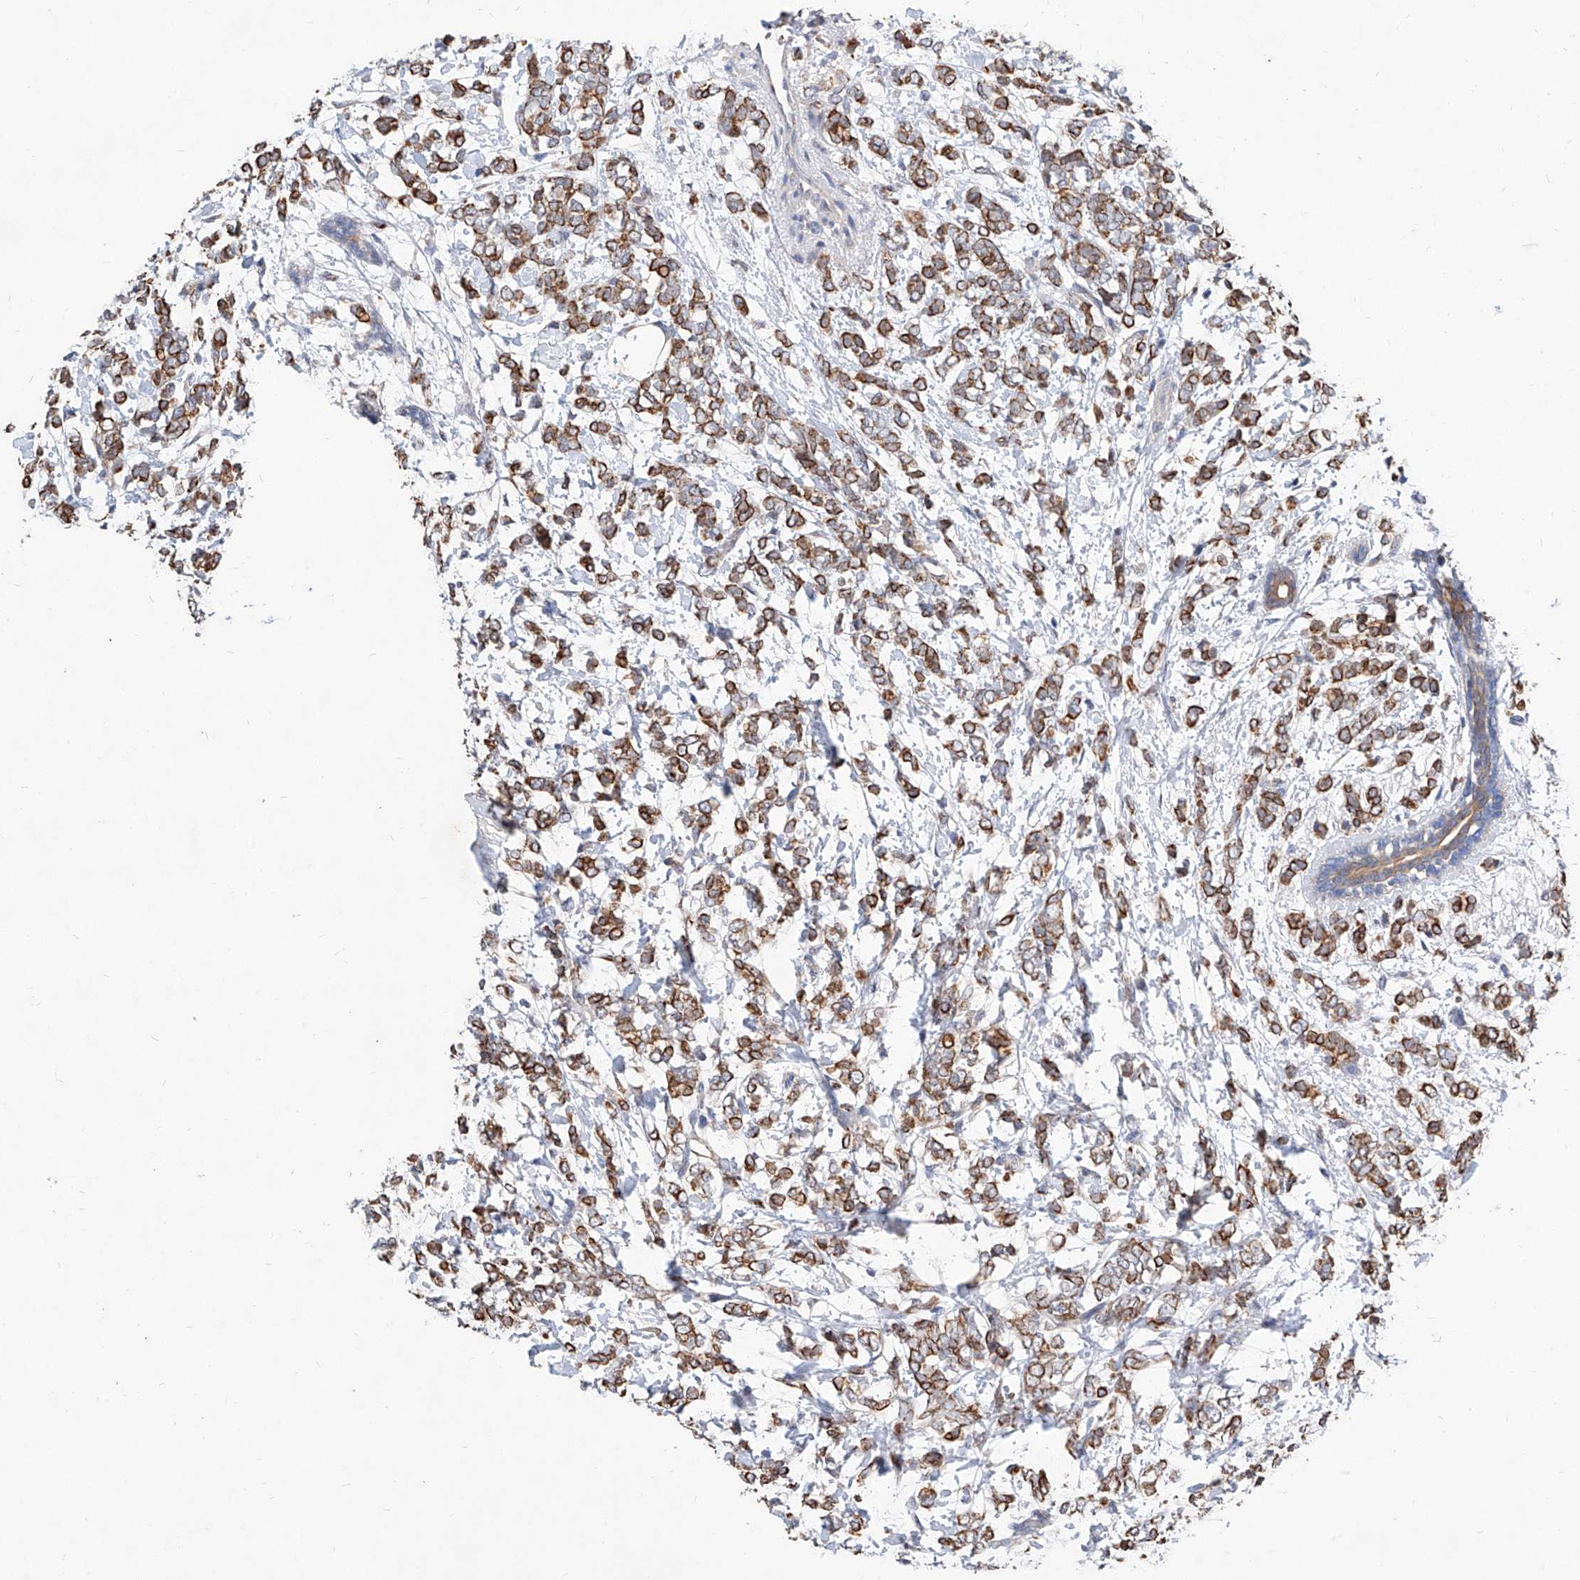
{"staining": {"intensity": "strong", "quantity": ">75%", "location": "cytoplasmic/membranous"}, "tissue": "breast cancer", "cell_type": "Tumor cells", "image_type": "cancer", "snomed": [{"axis": "morphology", "description": "Normal tissue, NOS"}, {"axis": "morphology", "description": "Lobular carcinoma"}, {"axis": "topography", "description": "Breast"}], "caption": "Breast lobular carcinoma stained for a protein displays strong cytoplasmic/membranous positivity in tumor cells.", "gene": "MFSD4B", "patient": {"sex": "female", "age": 47}}